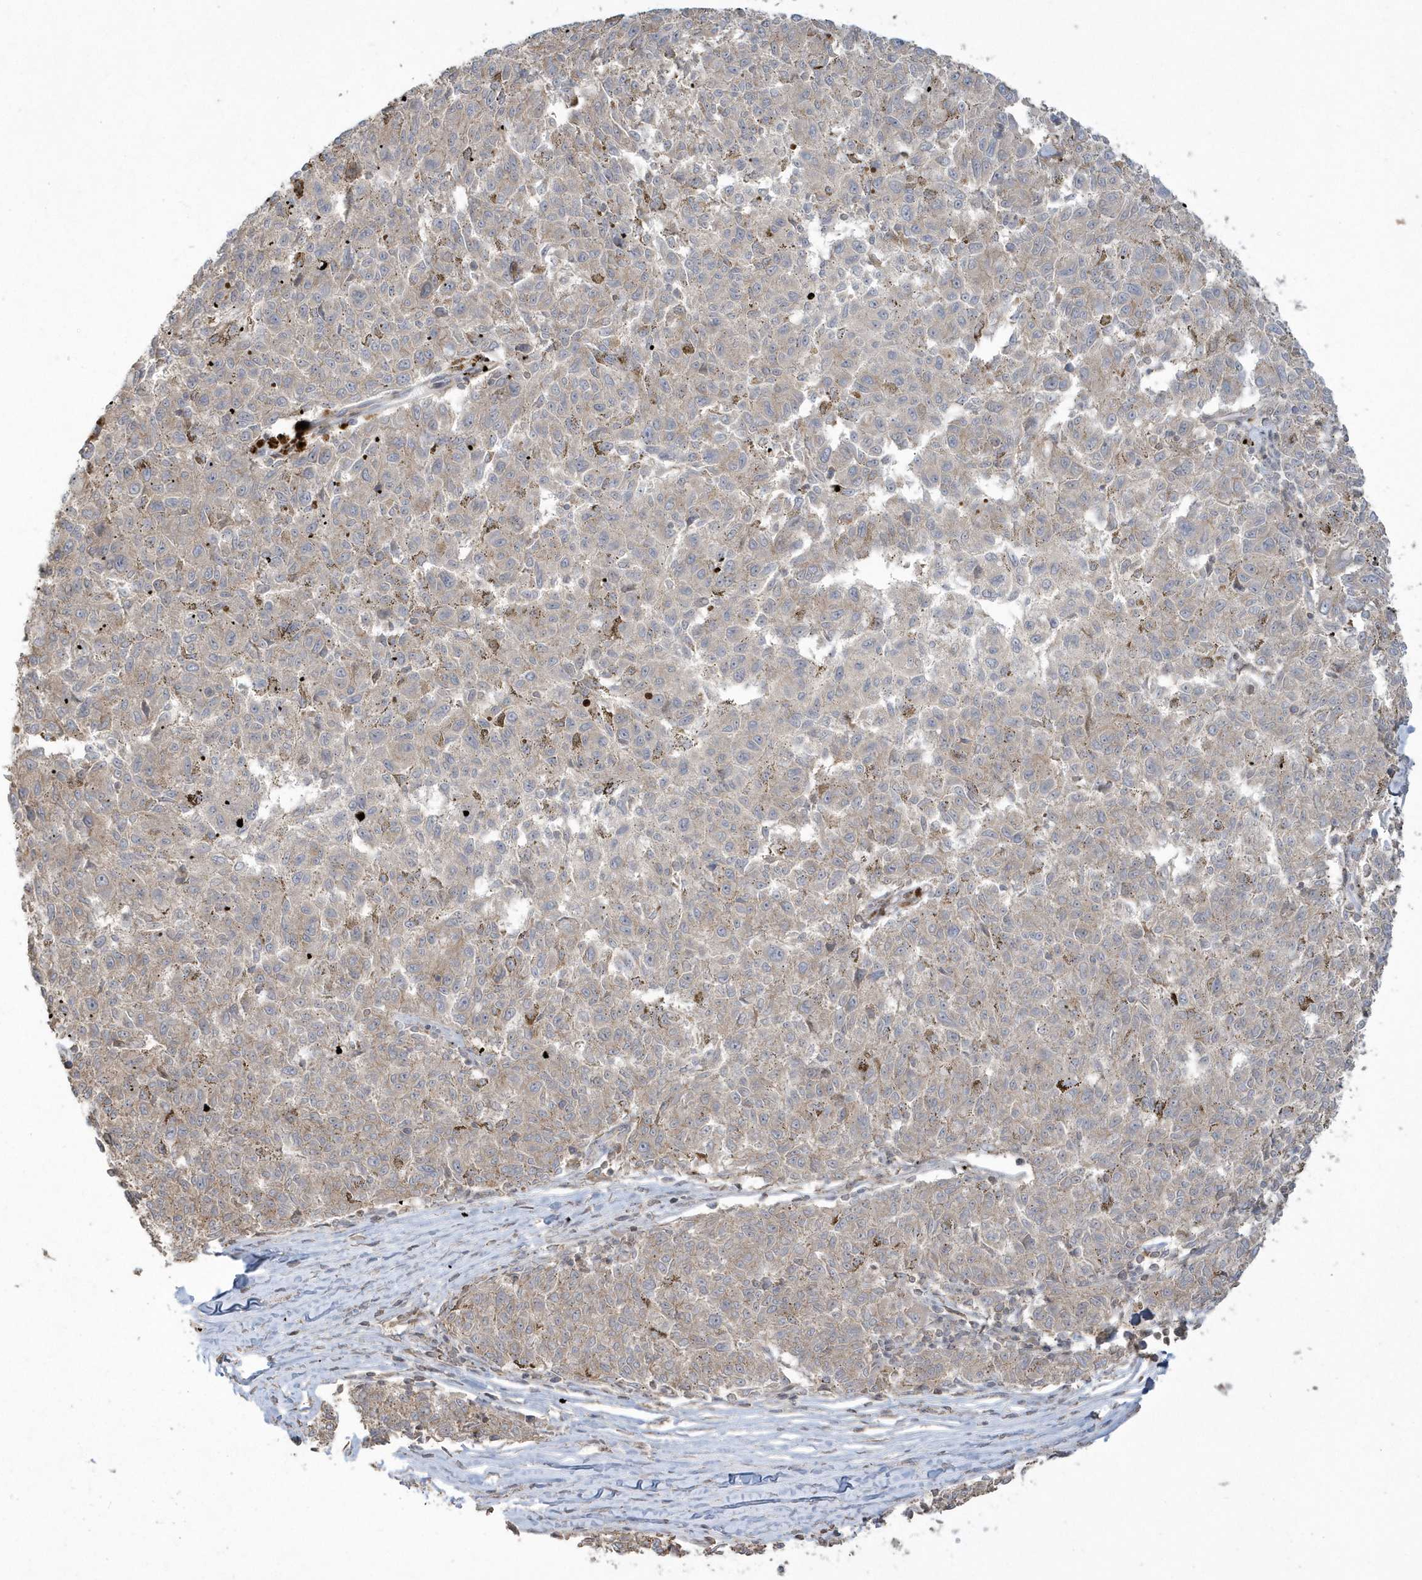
{"staining": {"intensity": "weak", "quantity": "<25%", "location": "cytoplasmic/membranous"}, "tissue": "melanoma", "cell_type": "Tumor cells", "image_type": "cancer", "snomed": [{"axis": "morphology", "description": "Malignant melanoma, NOS"}, {"axis": "topography", "description": "Skin"}], "caption": "Protein analysis of melanoma demonstrates no significant positivity in tumor cells.", "gene": "ARMC8", "patient": {"sex": "female", "age": 72}}